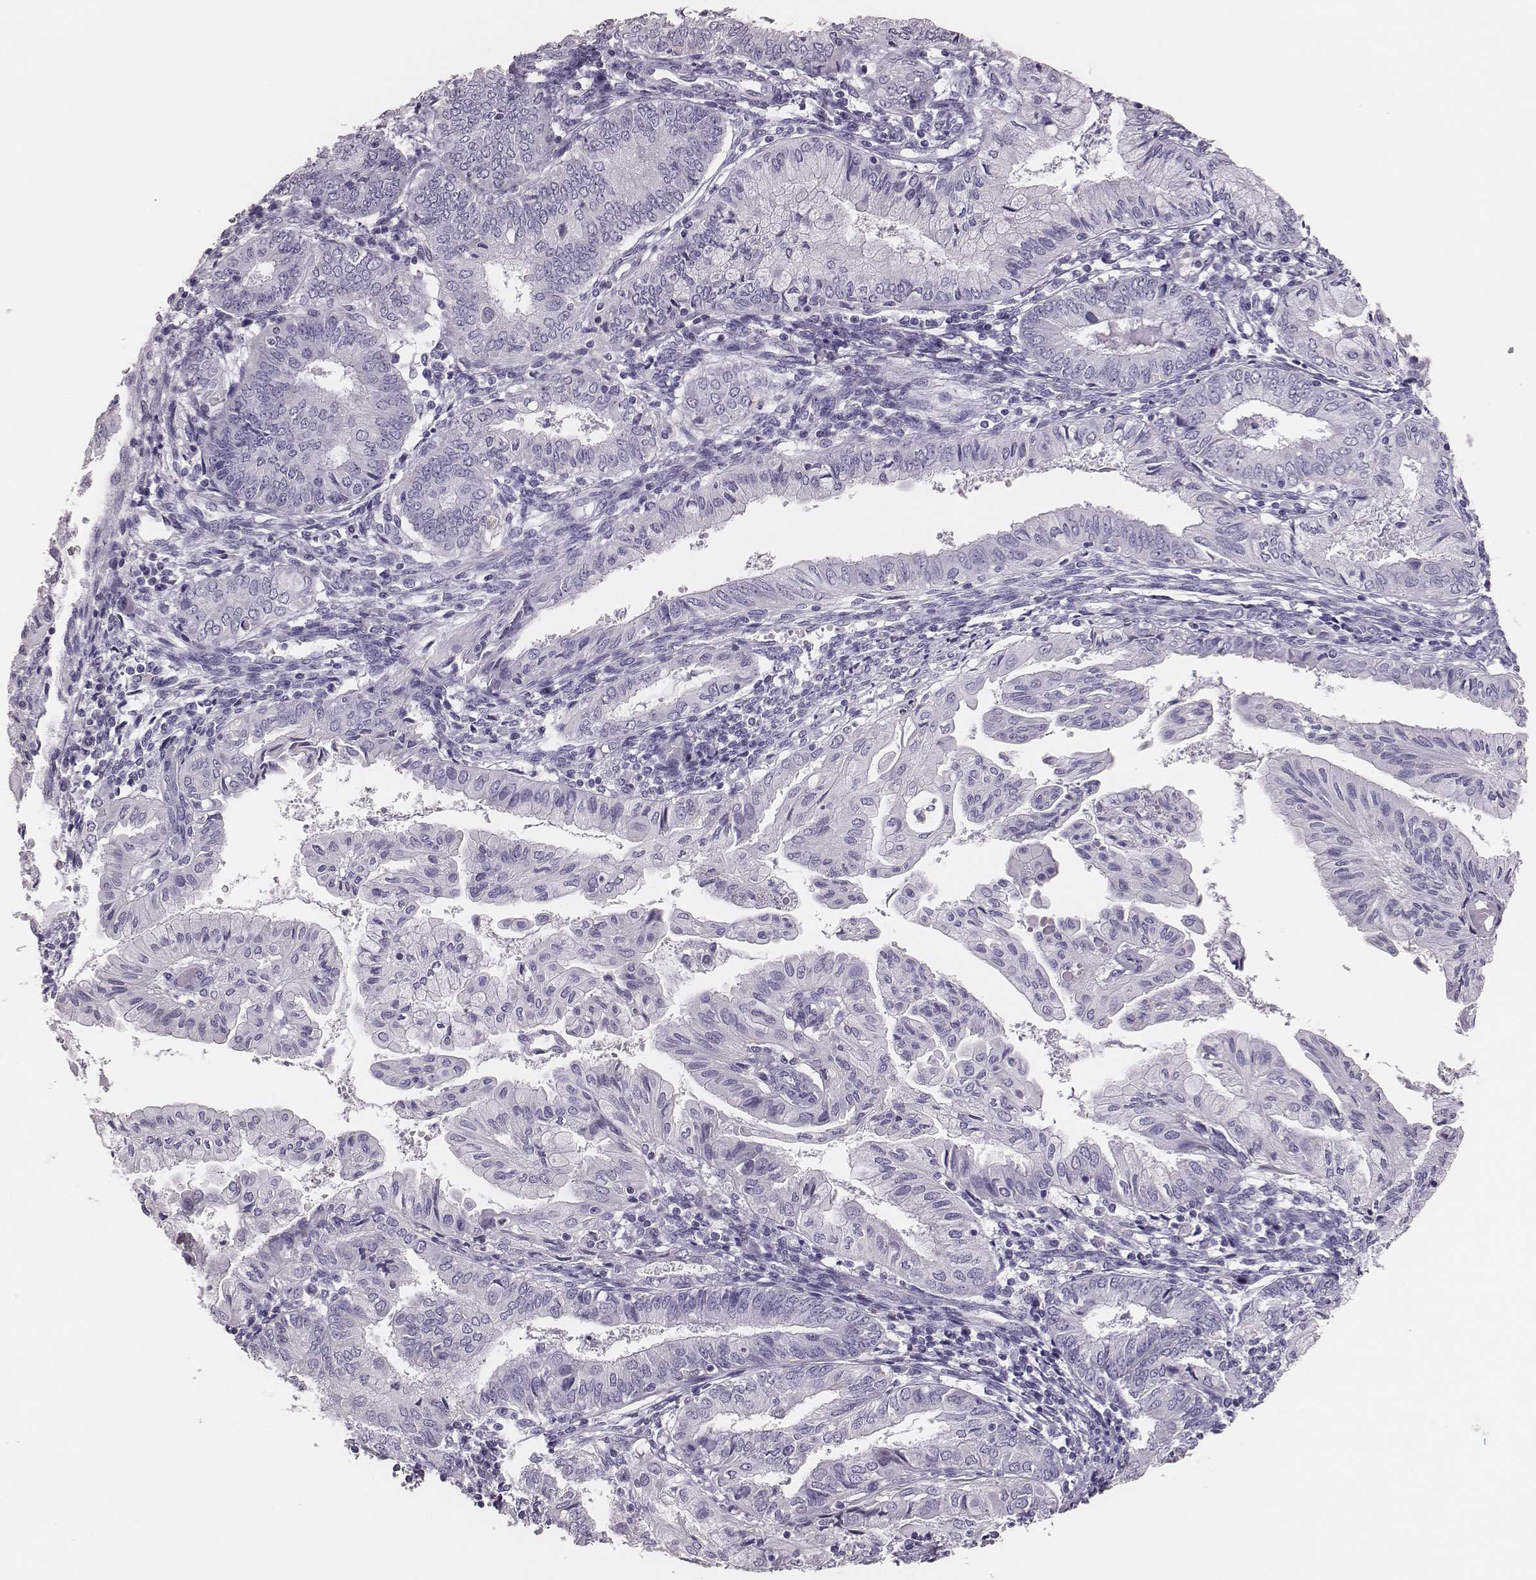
{"staining": {"intensity": "negative", "quantity": "none", "location": "none"}, "tissue": "endometrial cancer", "cell_type": "Tumor cells", "image_type": "cancer", "snomed": [{"axis": "morphology", "description": "Adenocarcinoma, NOS"}, {"axis": "topography", "description": "Endometrium"}], "caption": "Protein analysis of endometrial cancer (adenocarcinoma) reveals no significant positivity in tumor cells.", "gene": "H1-6", "patient": {"sex": "female", "age": 68}}